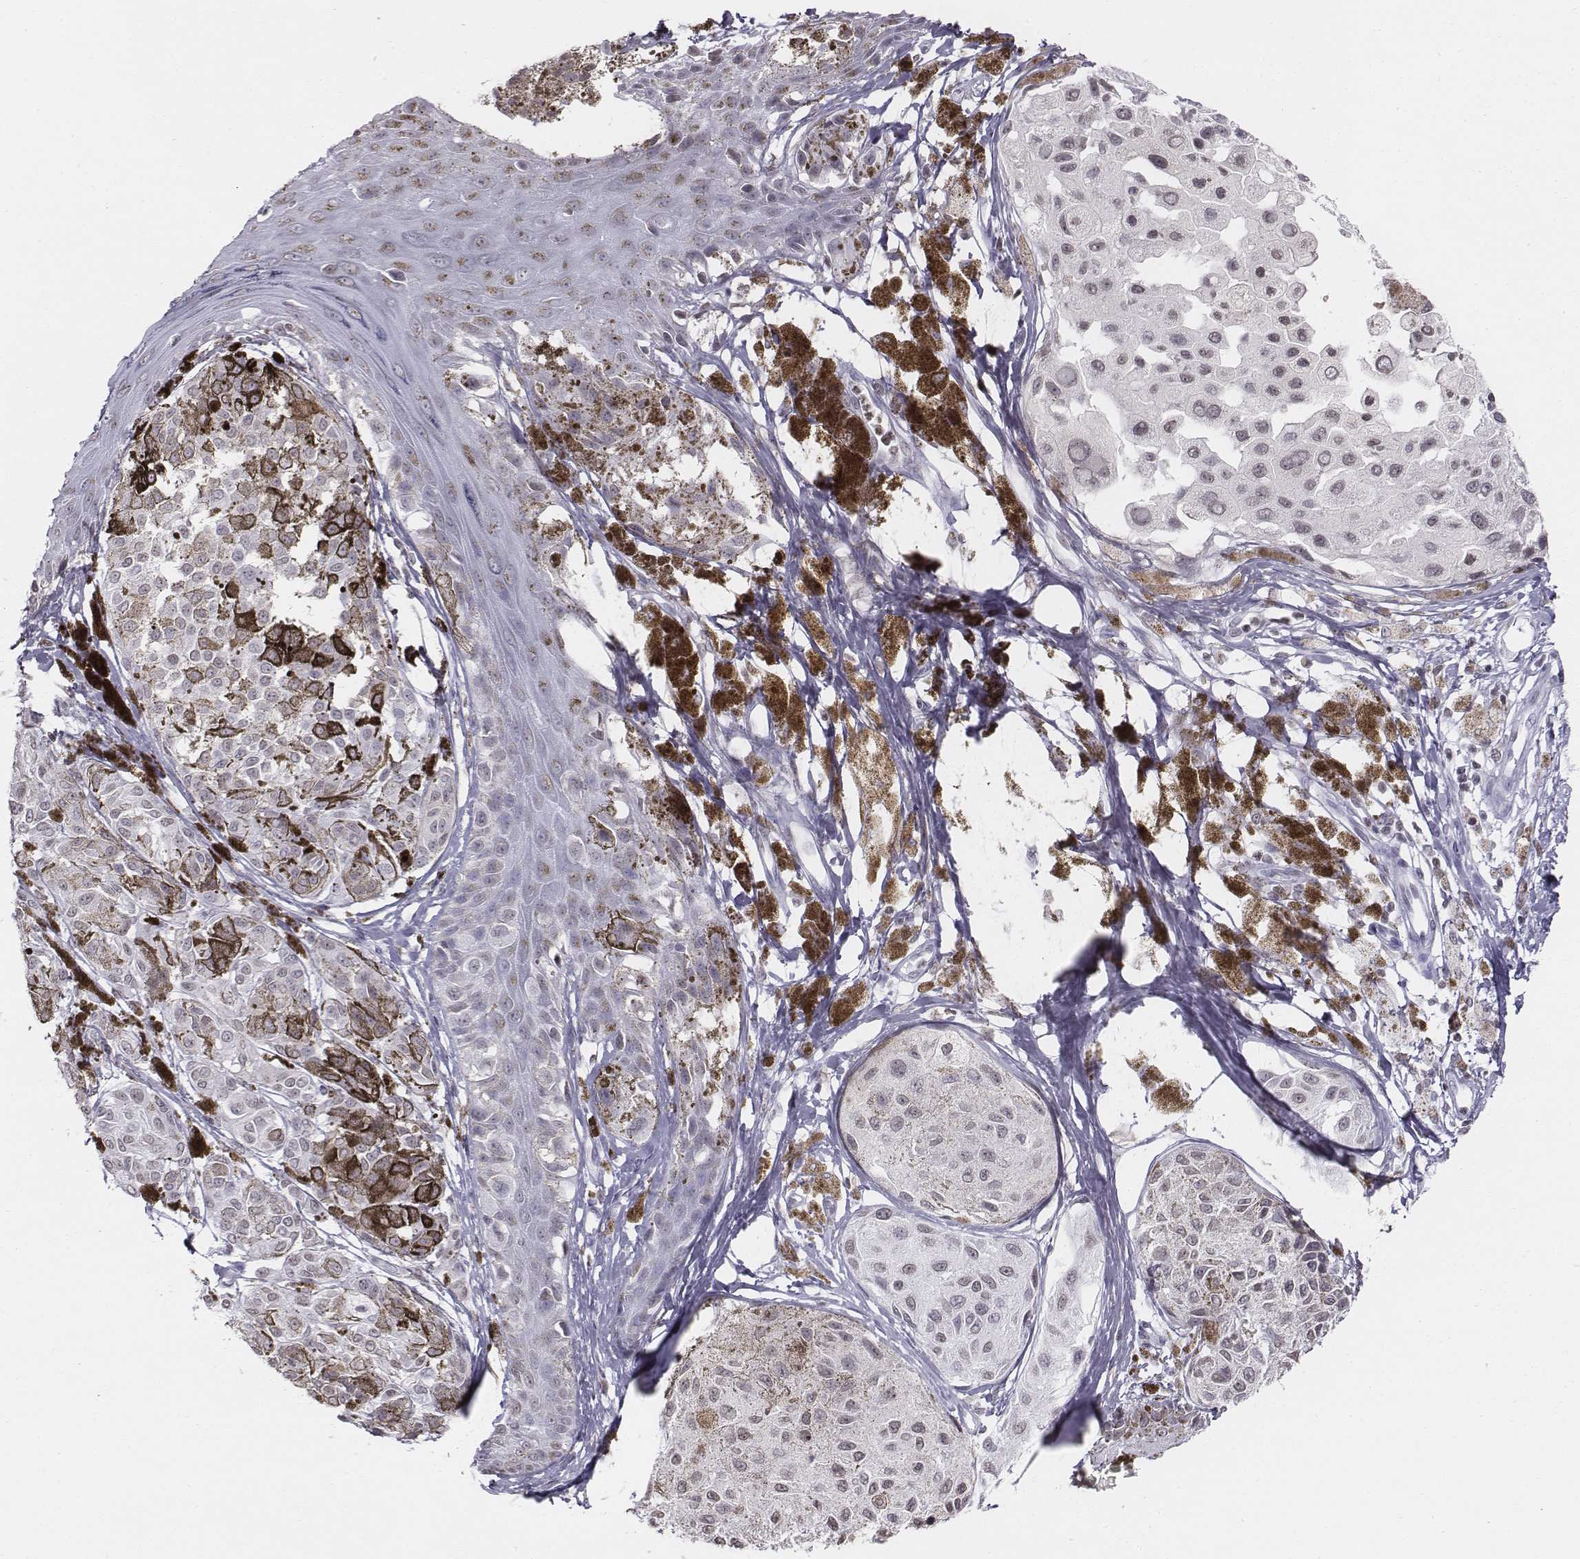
{"staining": {"intensity": "negative", "quantity": "none", "location": "none"}, "tissue": "melanoma", "cell_type": "Tumor cells", "image_type": "cancer", "snomed": [{"axis": "morphology", "description": "Malignant melanoma, NOS"}, {"axis": "topography", "description": "Skin"}], "caption": "The histopathology image demonstrates no staining of tumor cells in melanoma. Brightfield microscopy of immunohistochemistry (IHC) stained with DAB (brown) and hematoxylin (blue), captured at high magnification.", "gene": "BARHL1", "patient": {"sex": "female", "age": 38}}